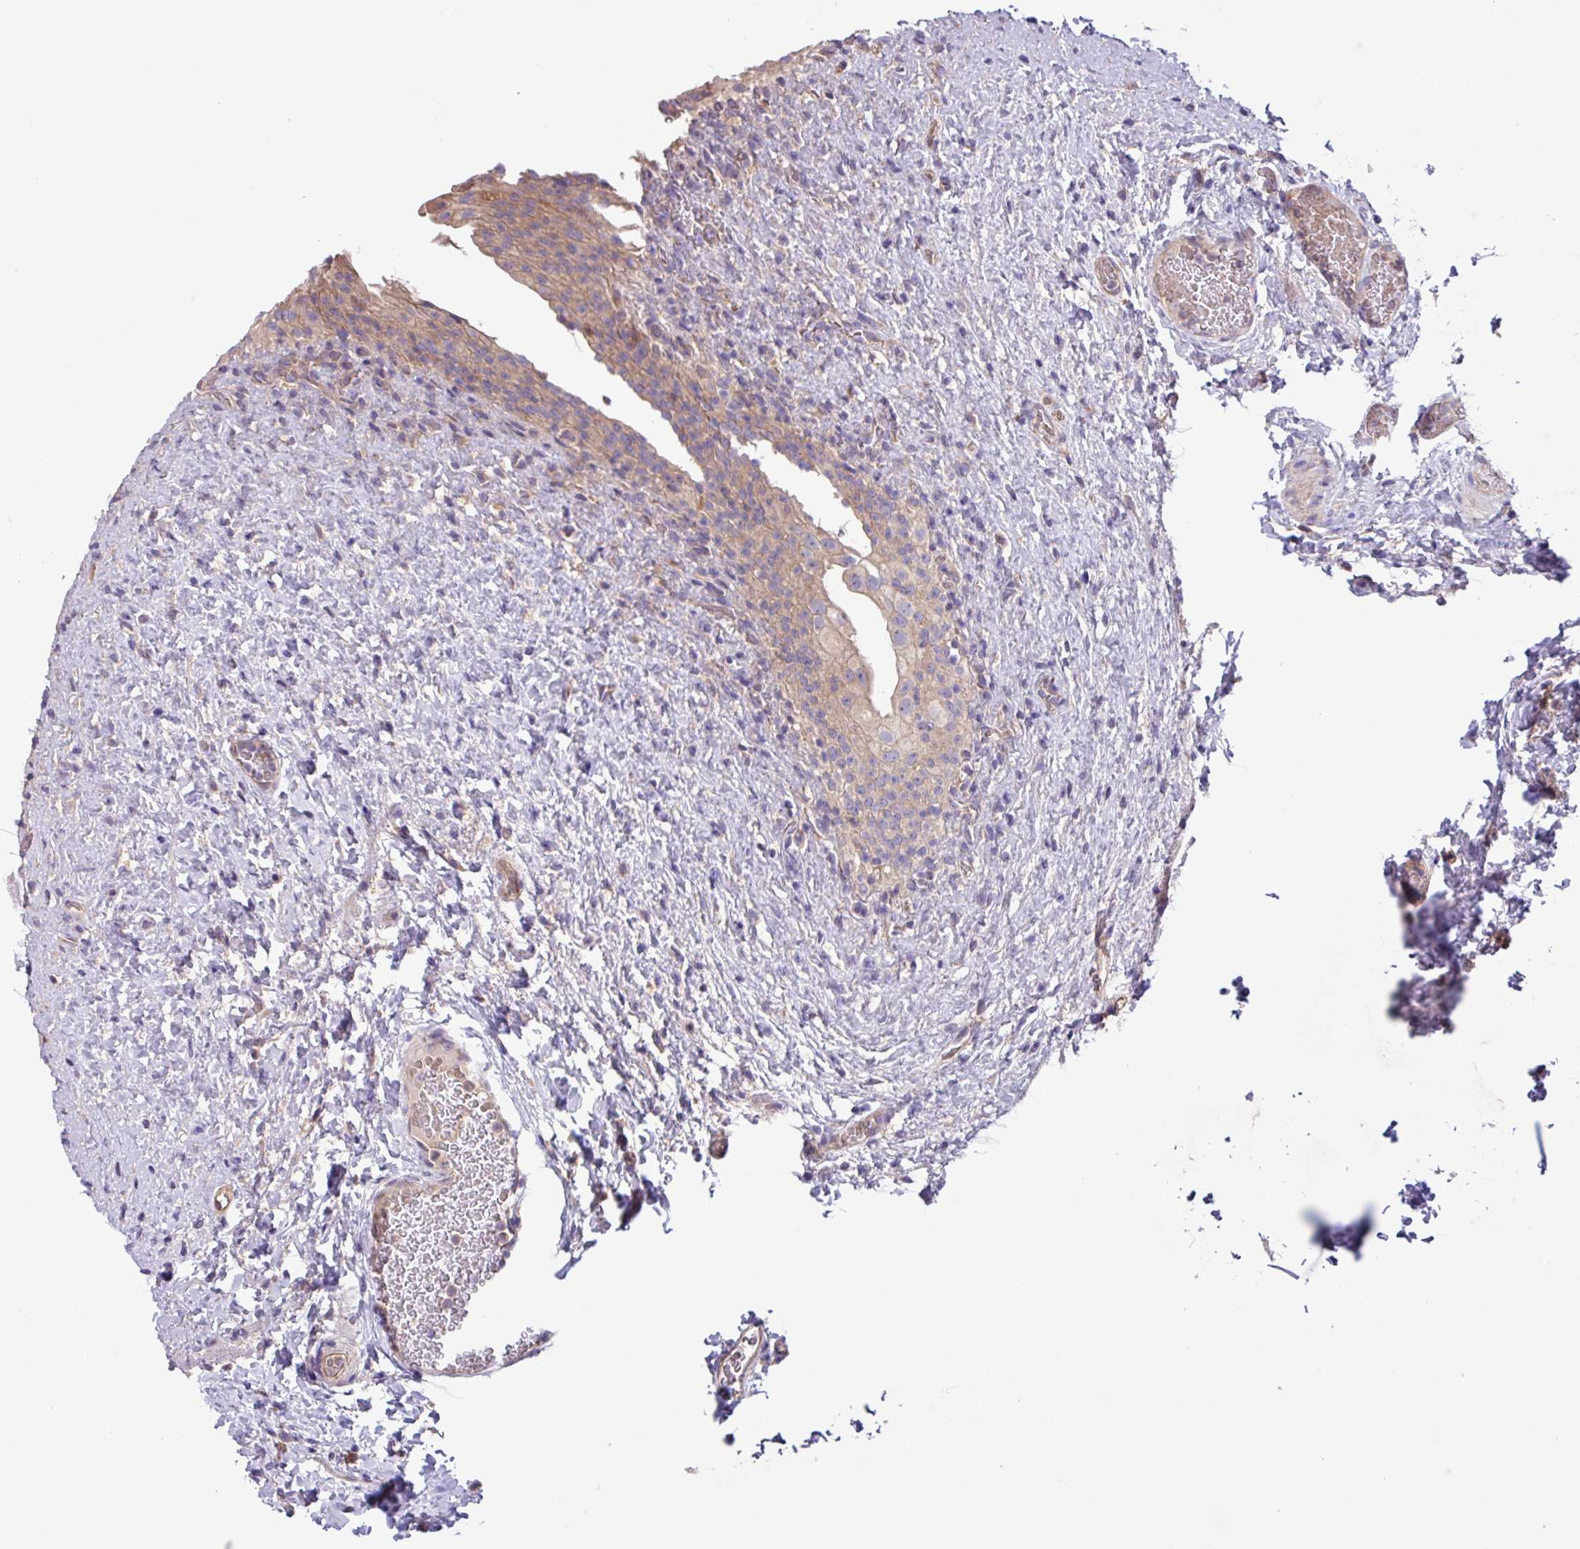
{"staining": {"intensity": "strong", "quantity": "<25%", "location": "cytoplasmic/membranous"}, "tissue": "urinary bladder", "cell_type": "Urothelial cells", "image_type": "normal", "snomed": [{"axis": "morphology", "description": "Normal tissue, NOS"}, {"axis": "topography", "description": "Urinary bladder"}], "caption": "Immunohistochemical staining of normal human urinary bladder shows medium levels of strong cytoplasmic/membranous positivity in about <25% of urothelial cells.", "gene": "PTPRQ", "patient": {"sex": "female", "age": 27}}